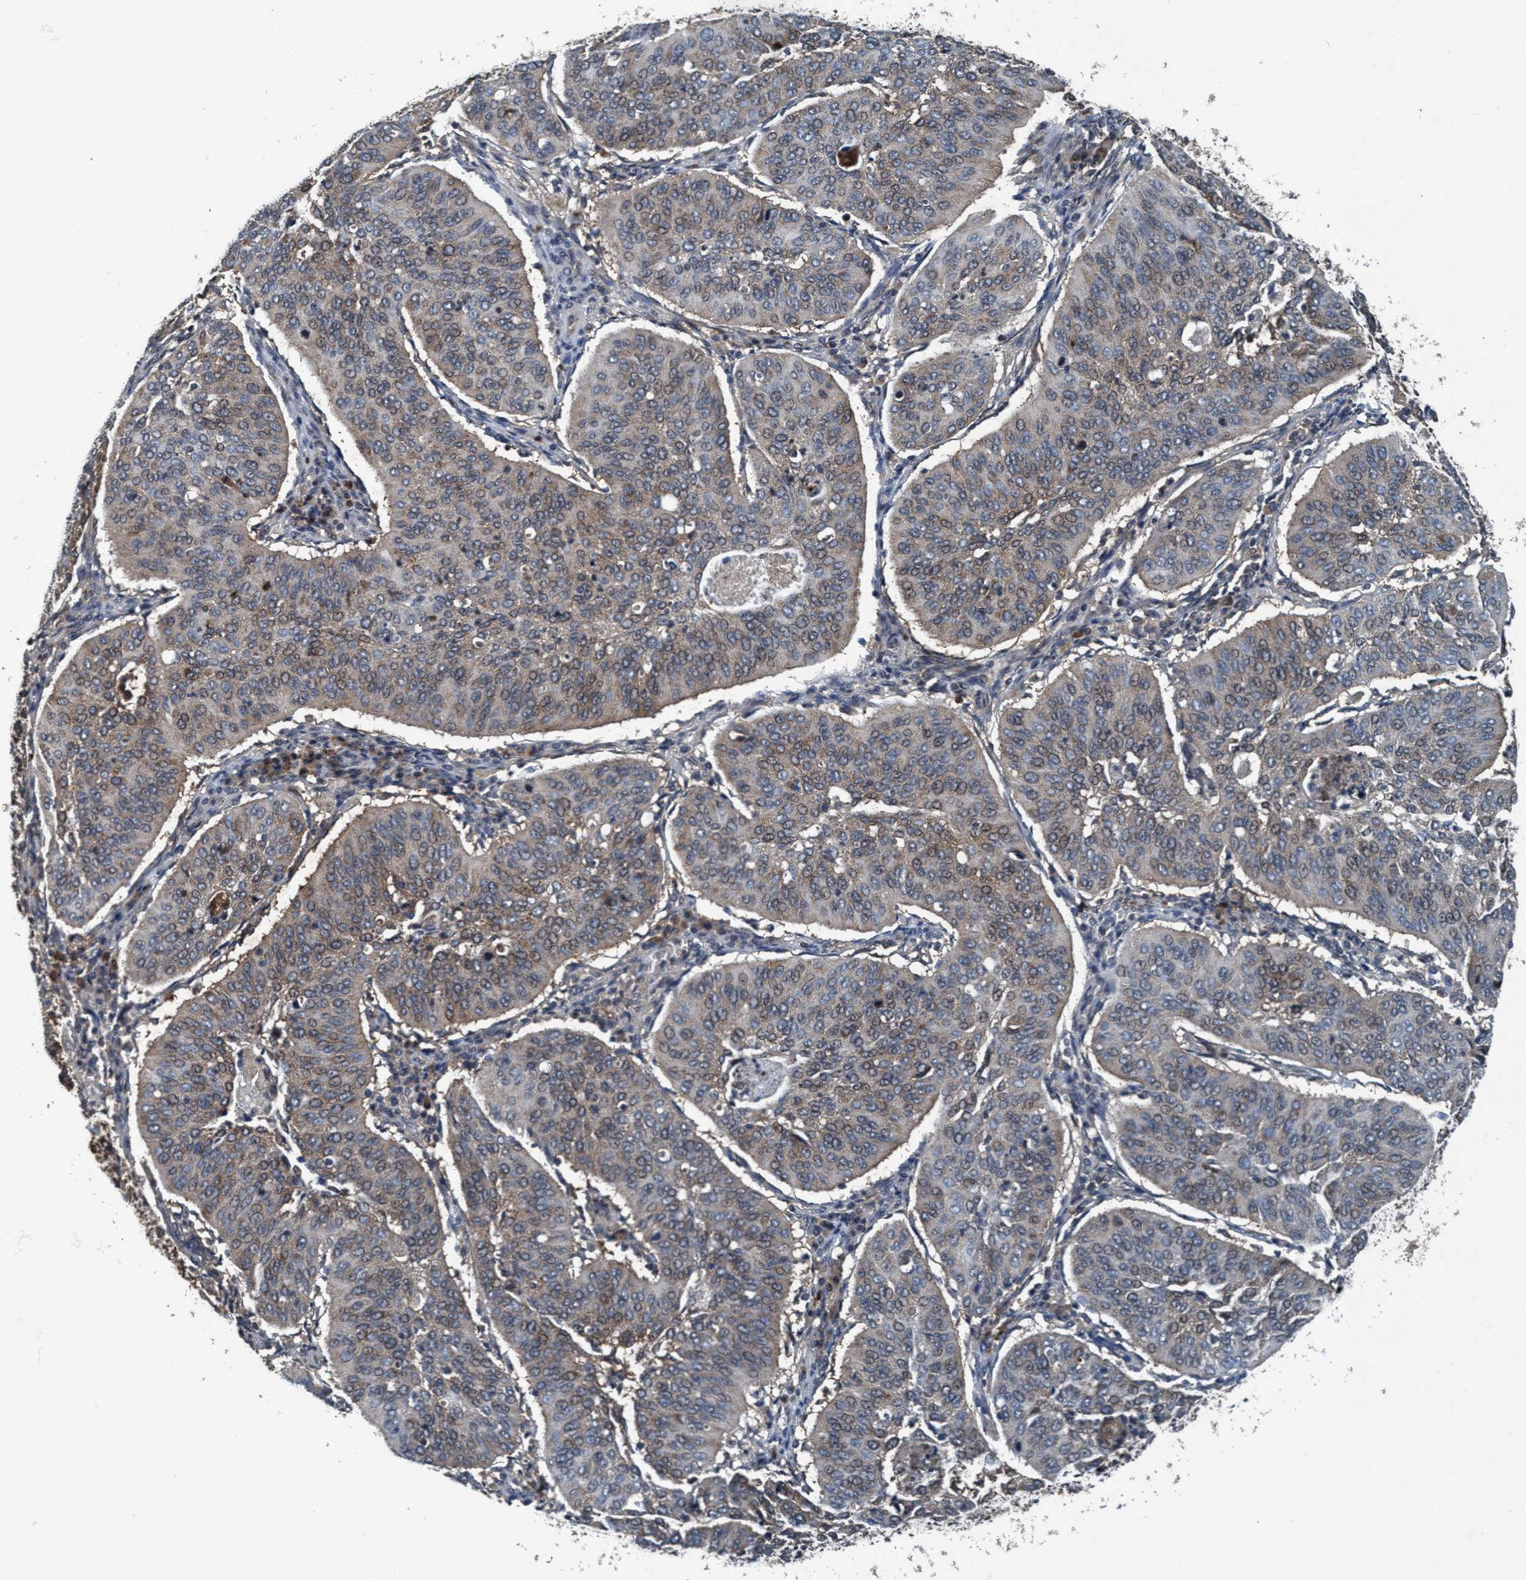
{"staining": {"intensity": "weak", "quantity": "25%-75%", "location": "cytoplasmic/membranous"}, "tissue": "cervical cancer", "cell_type": "Tumor cells", "image_type": "cancer", "snomed": [{"axis": "morphology", "description": "Normal tissue, NOS"}, {"axis": "morphology", "description": "Squamous cell carcinoma, NOS"}, {"axis": "topography", "description": "Cervix"}], "caption": "There is low levels of weak cytoplasmic/membranous expression in tumor cells of cervical squamous cell carcinoma, as demonstrated by immunohistochemical staining (brown color).", "gene": "AKT1S1", "patient": {"sex": "female", "age": 39}}